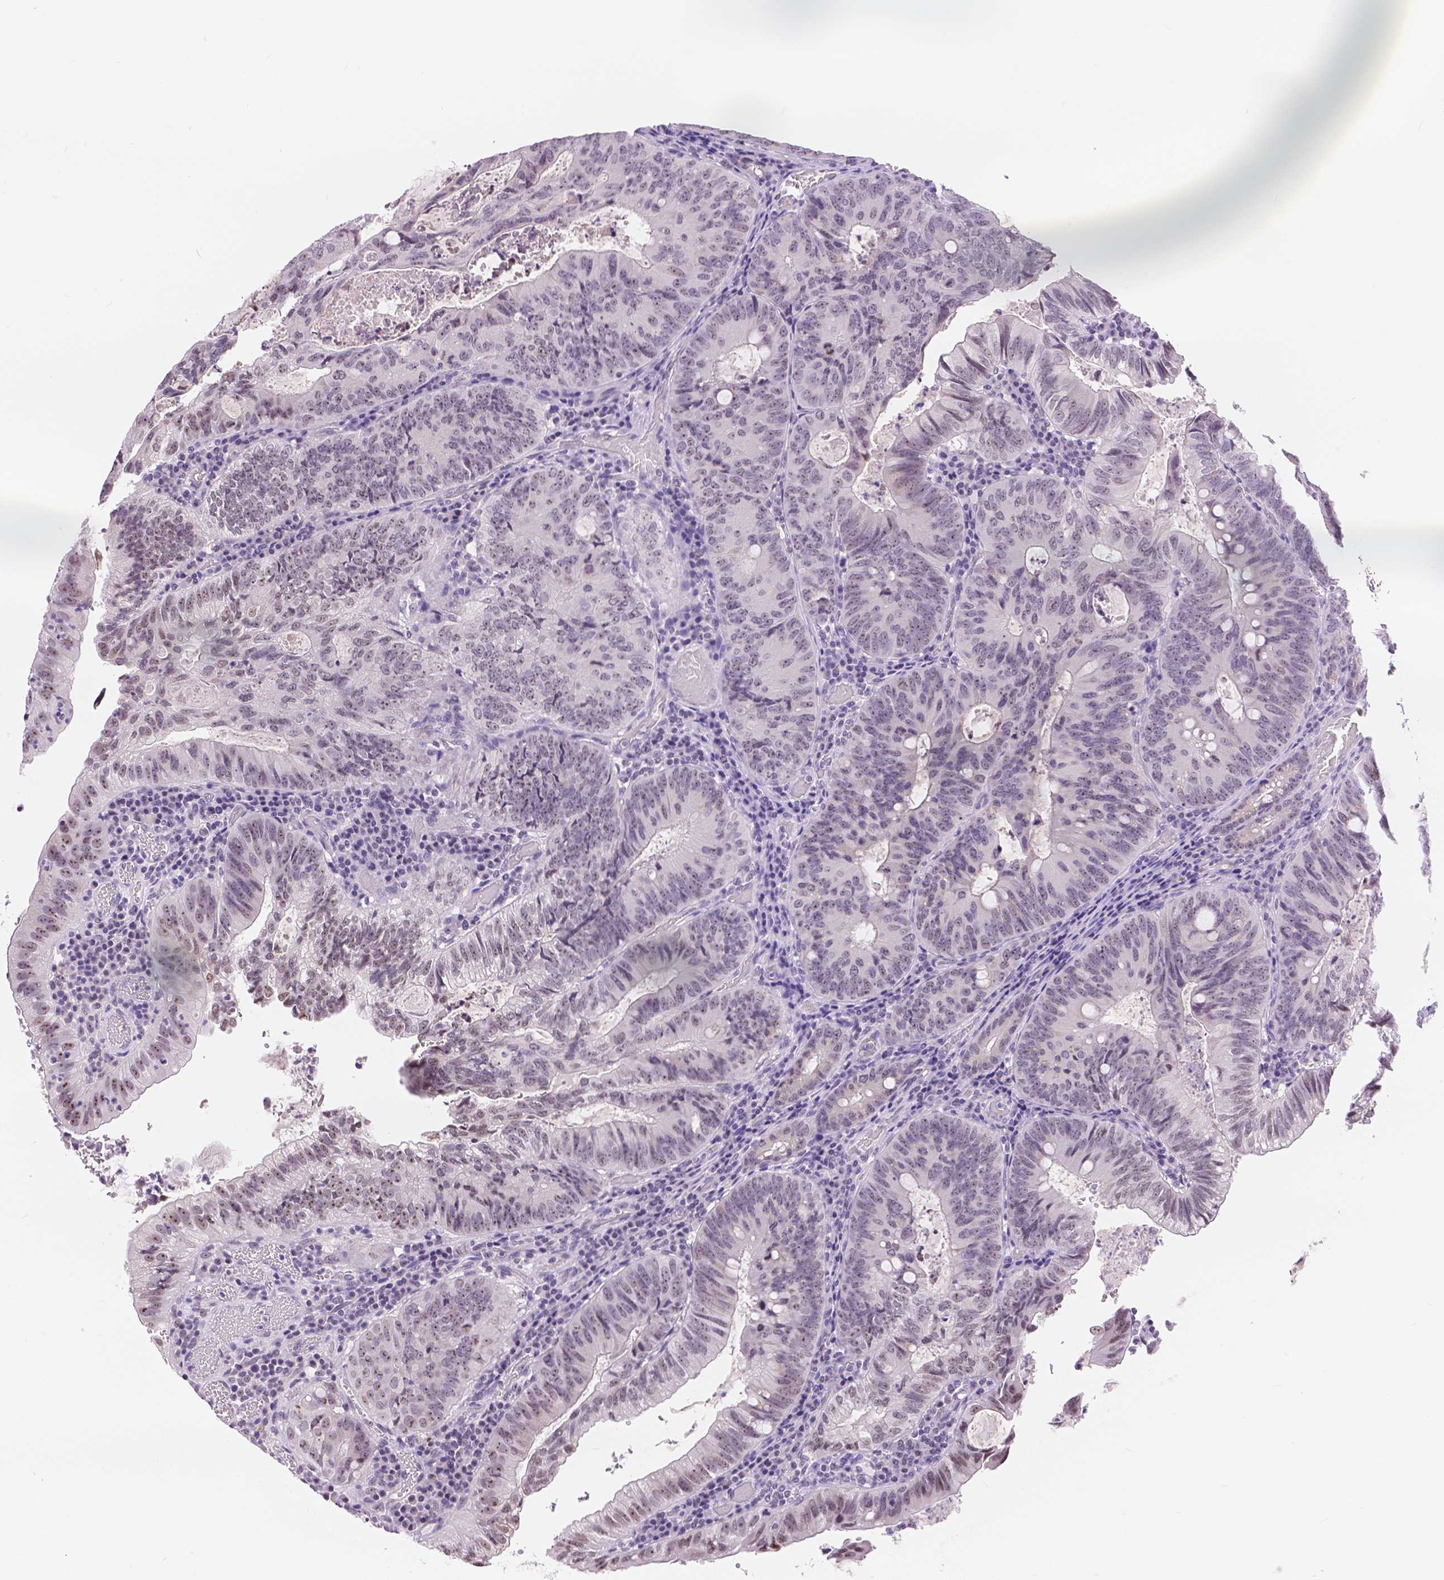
{"staining": {"intensity": "weak", "quantity": "25%-75%", "location": "nuclear"}, "tissue": "colorectal cancer", "cell_type": "Tumor cells", "image_type": "cancer", "snomed": [{"axis": "morphology", "description": "Adenocarcinoma, NOS"}, {"axis": "topography", "description": "Colon"}], "caption": "Immunohistochemical staining of adenocarcinoma (colorectal) shows low levels of weak nuclear protein staining in approximately 25%-75% of tumor cells.", "gene": "NHP2", "patient": {"sex": "male", "age": 67}}